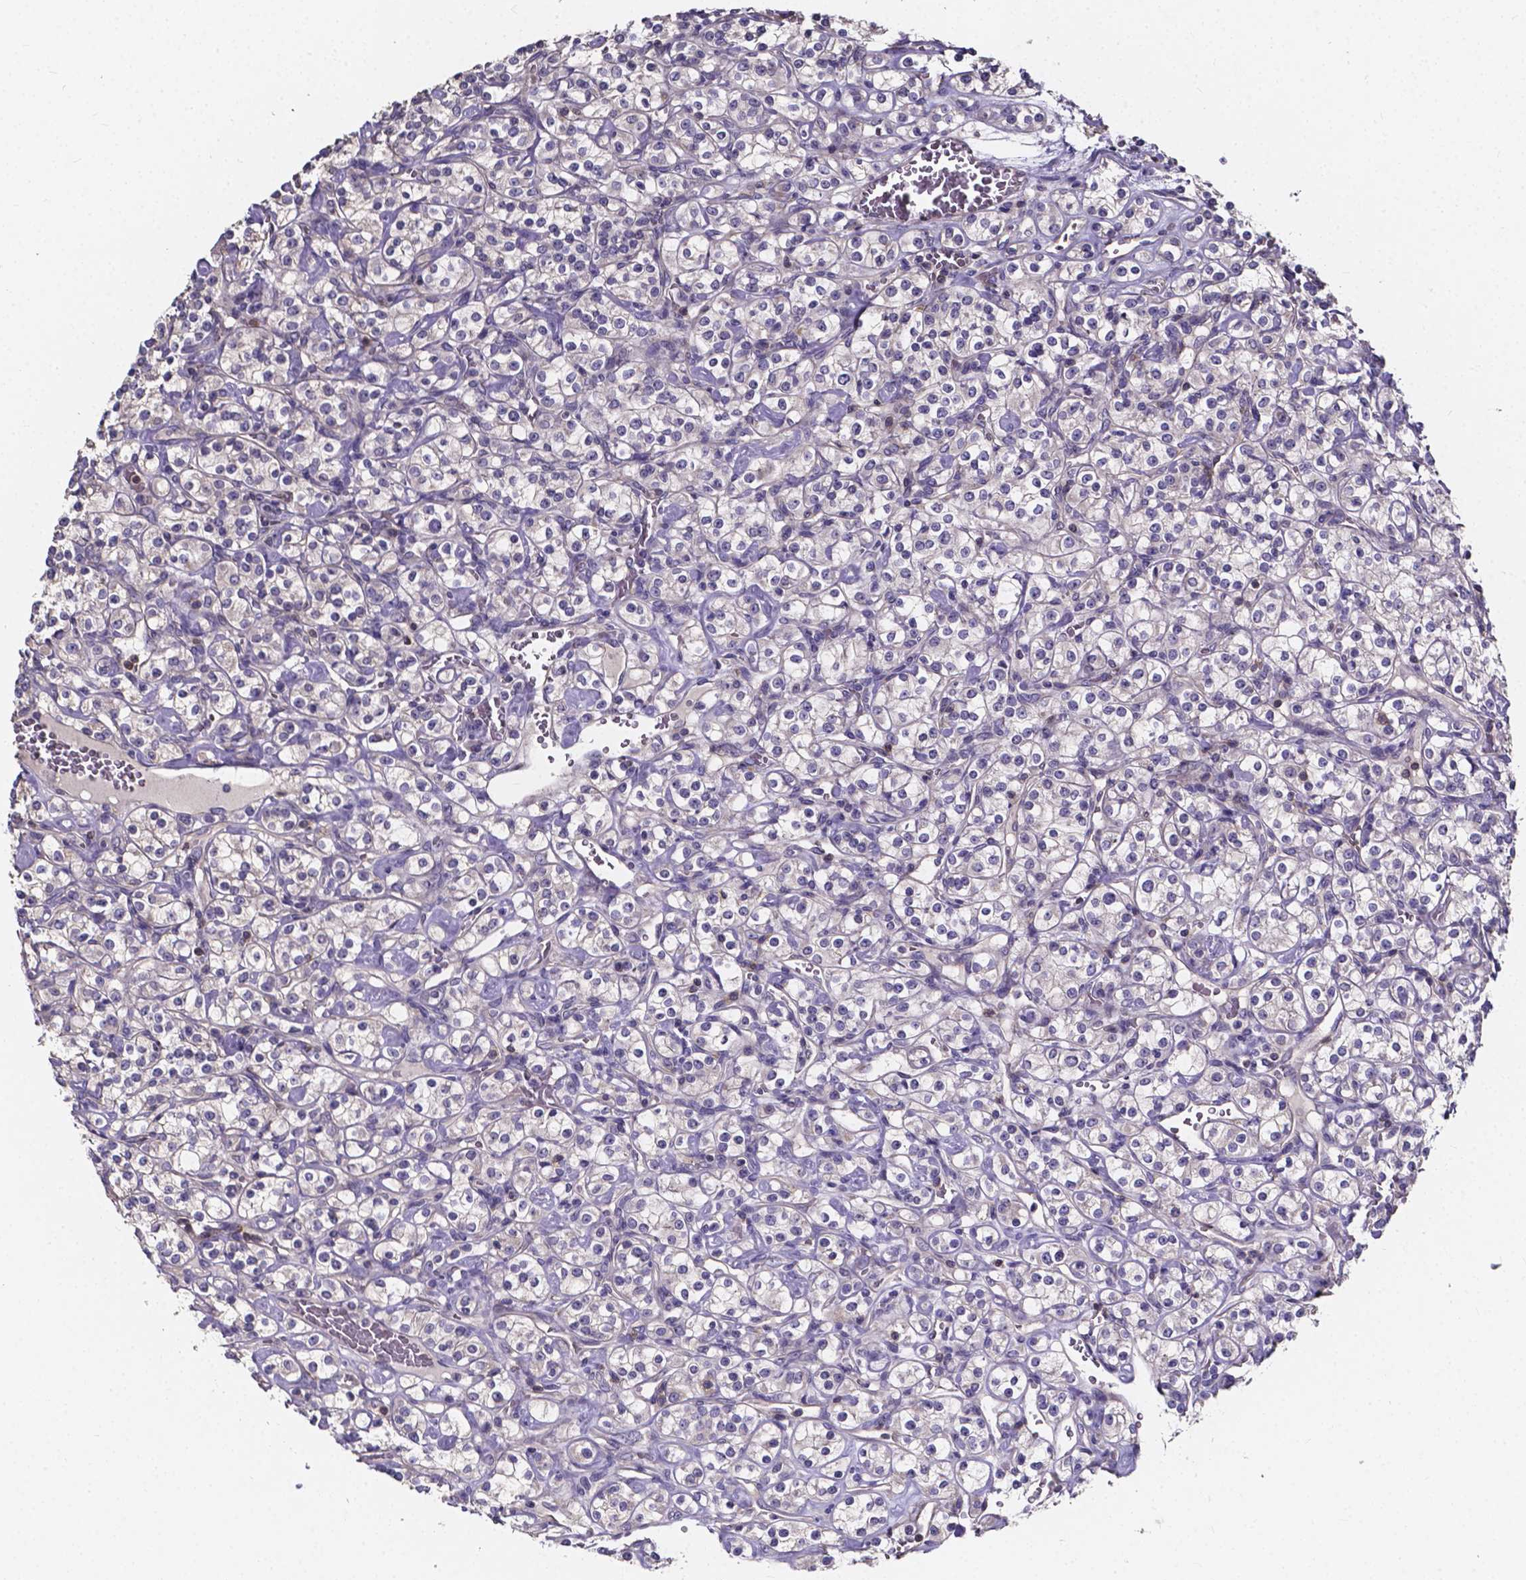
{"staining": {"intensity": "negative", "quantity": "none", "location": "none"}, "tissue": "renal cancer", "cell_type": "Tumor cells", "image_type": "cancer", "snomed": [{"axis": "morphology", "description": "Adenocarcinoma, NOS"}, {"axis": "topography", "description": "Kidney"}], "caption": "Human adenocarcinoma (renal) stained for a protein using immunohistochemistry demonstrates no staining in tumor cells.", "gene": "THEMIS", "patient": {"sex": "male", "age": 77}}